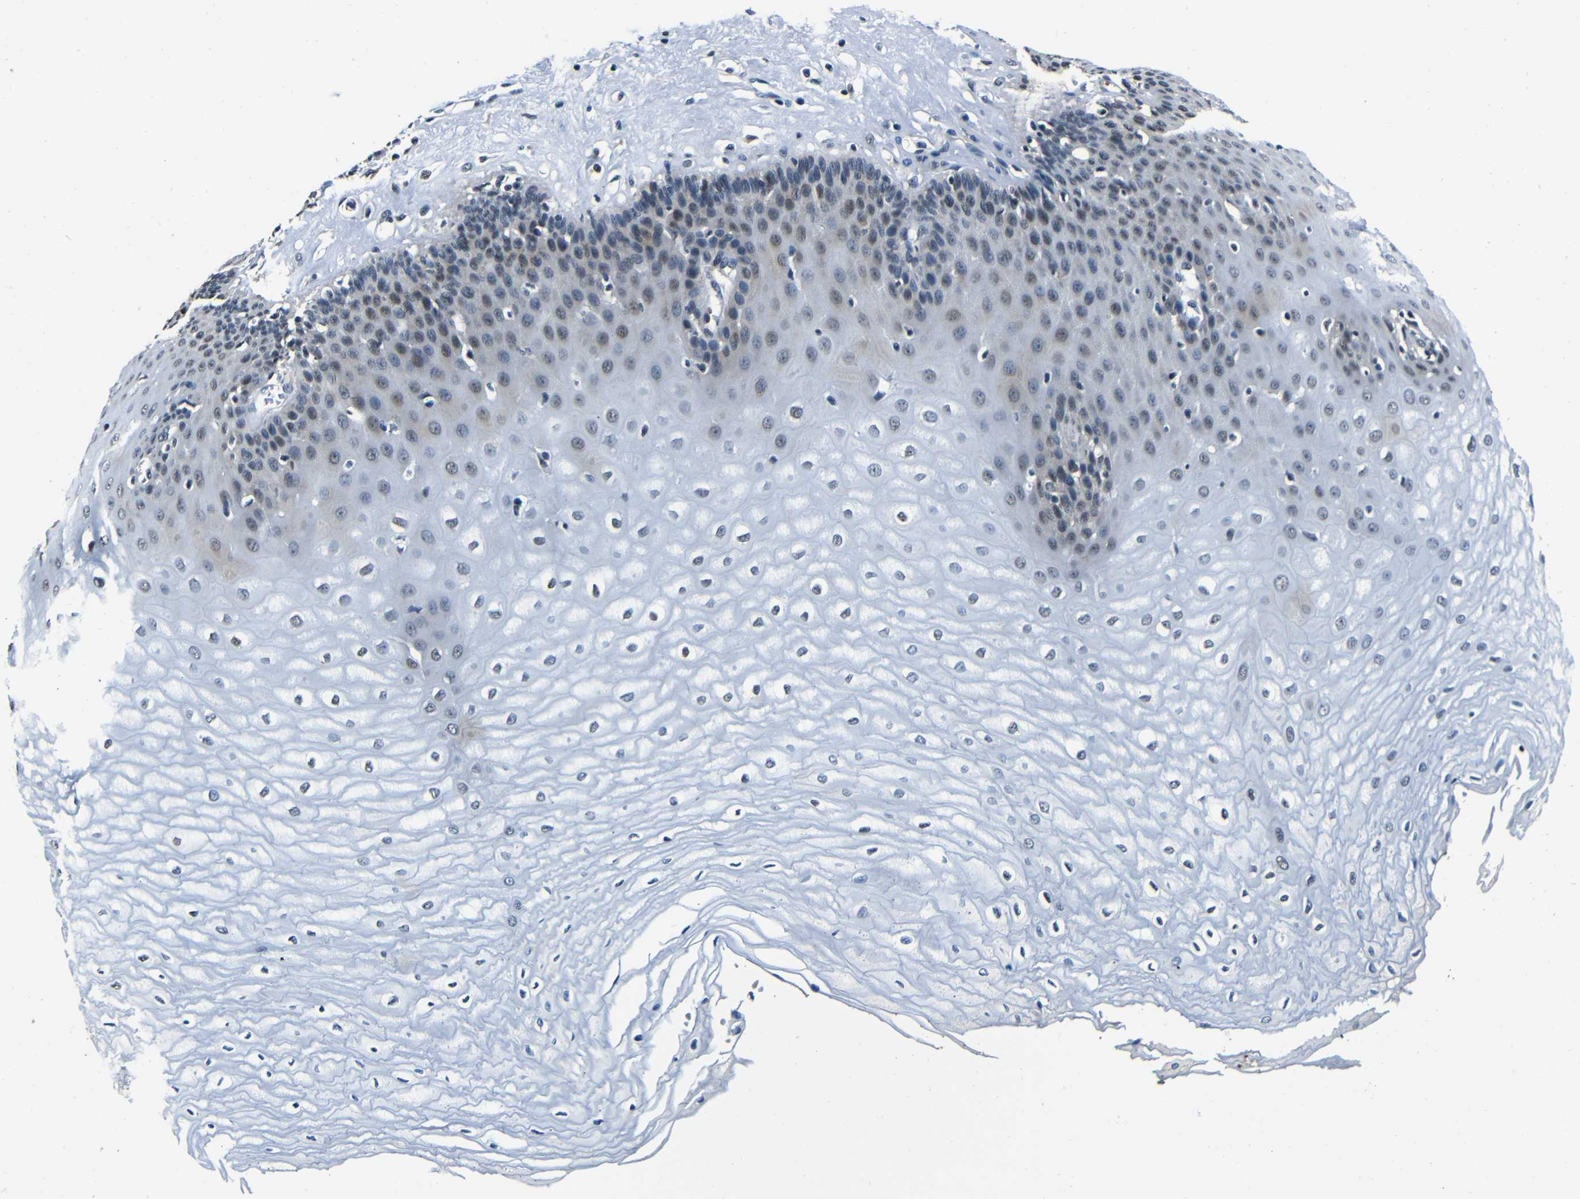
{"staining": {"intensity": "weak", "quantity": "25%-75%", "location": "nuclear"}, "tissue": "esophagus", "cell_type": "Squamous epithelial cells", "image_type": "normal", "snomed": [{"axis": "morphology", "description": "Normal tissue, NOS"}, {"axis": "morphology", "description": "Squamous cell carcinoma, NOS"}, {"axis": "topography", "description": "Esophagus"}], "caption": "The photomicrograph shows a brown stain indicating the presence of a protein in the nuclear of squamous epithelial cells in esophagus.", "gene": "FOXD4L1", "patient": {"sex": "male", "age": 65}}